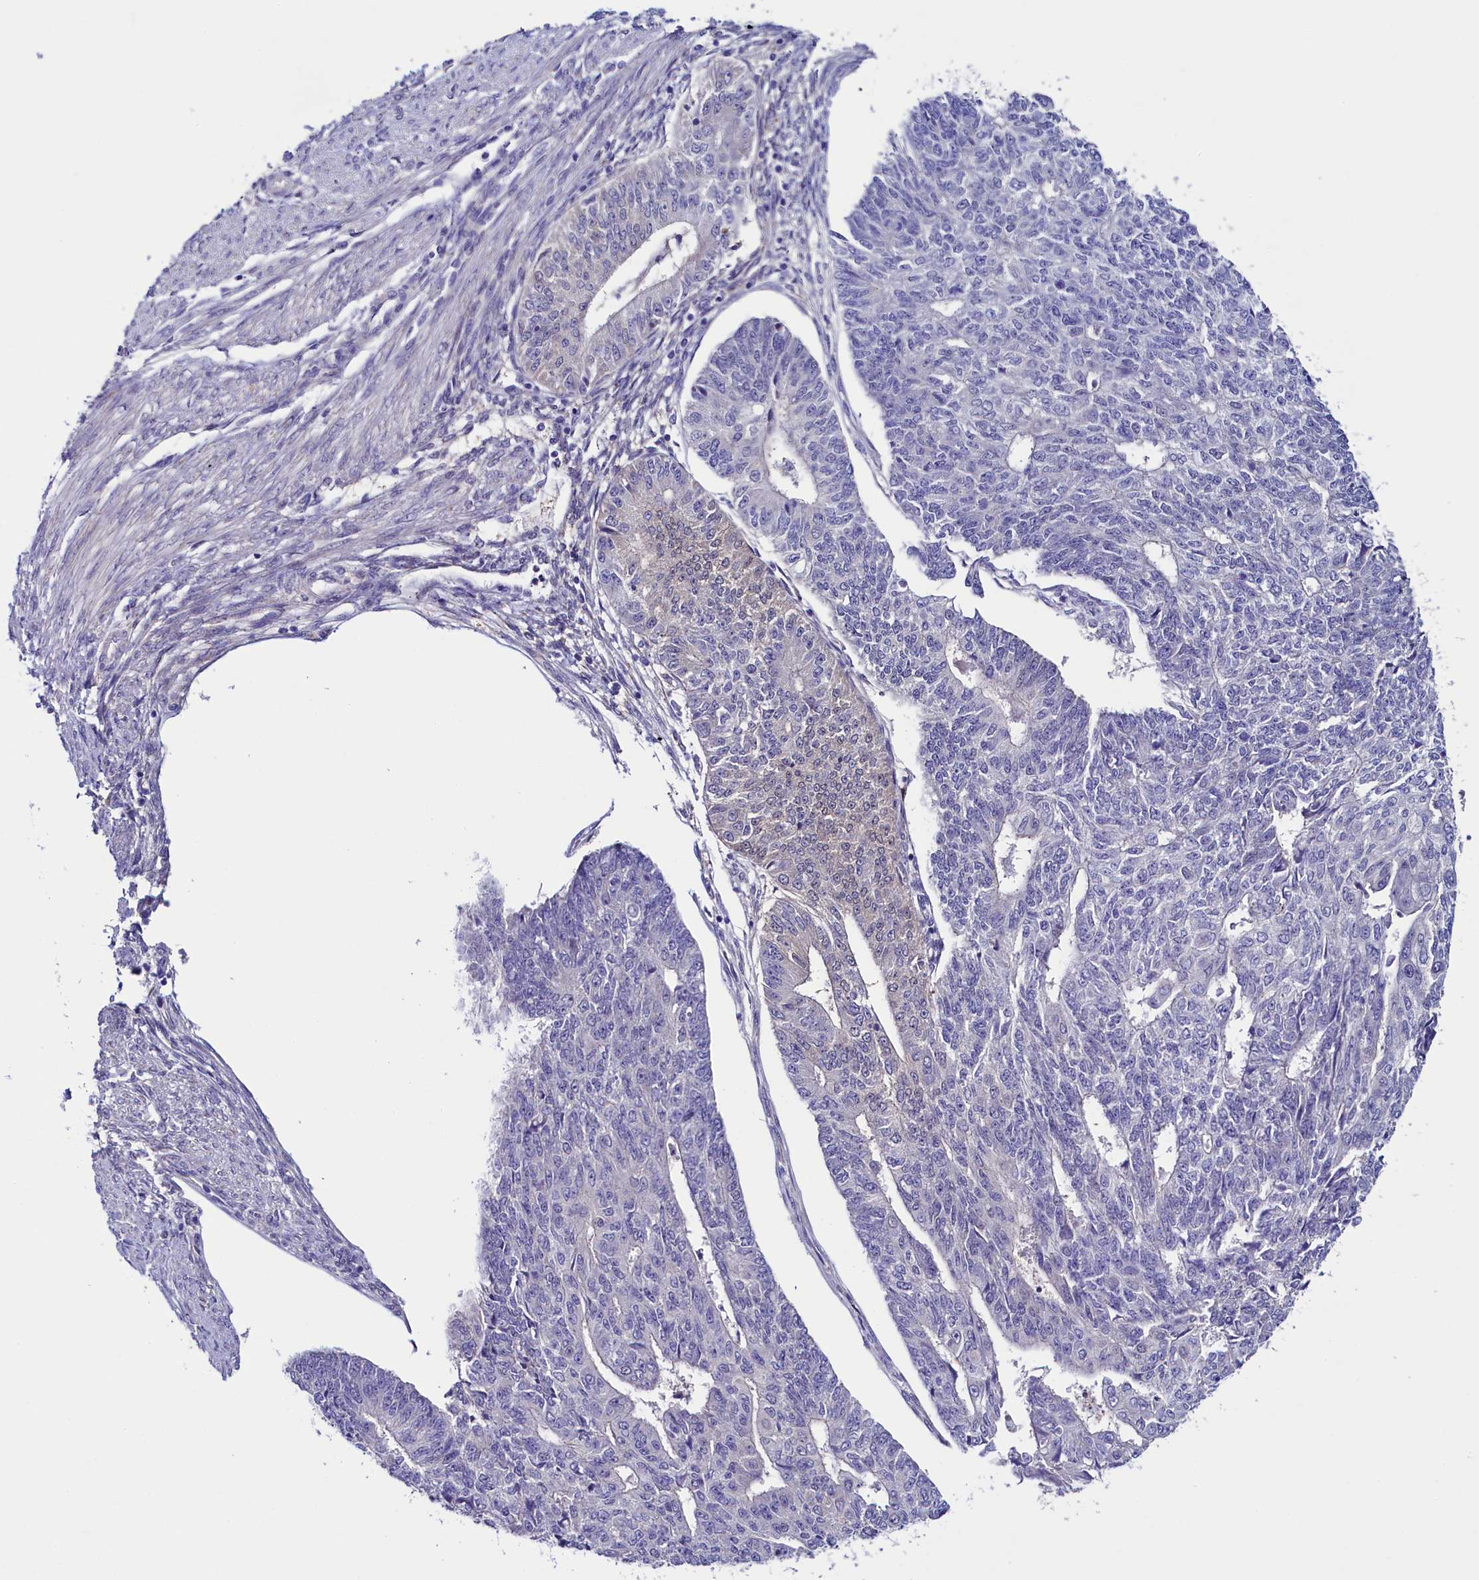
{"staining": {"intensity": "weak", "quantity": "<25%", "location": "nuclear"}, "tissue": "endometrial cancer", "cell_type": "Tumor cells", "image_type": "cancer", "snomed": [{"axis": "morphology", "description": "Adenocarcinoma, NOS"}, {"axis": "topography", "description": "Endometrium"}], "caption": "The immunohistochemistry (IHC) histopathology image has no significant positivity in tumor cells of endometrial cancer tissue.", "gene": "FLYWCH2", "patient": {"sex": "female", "age": 32}}